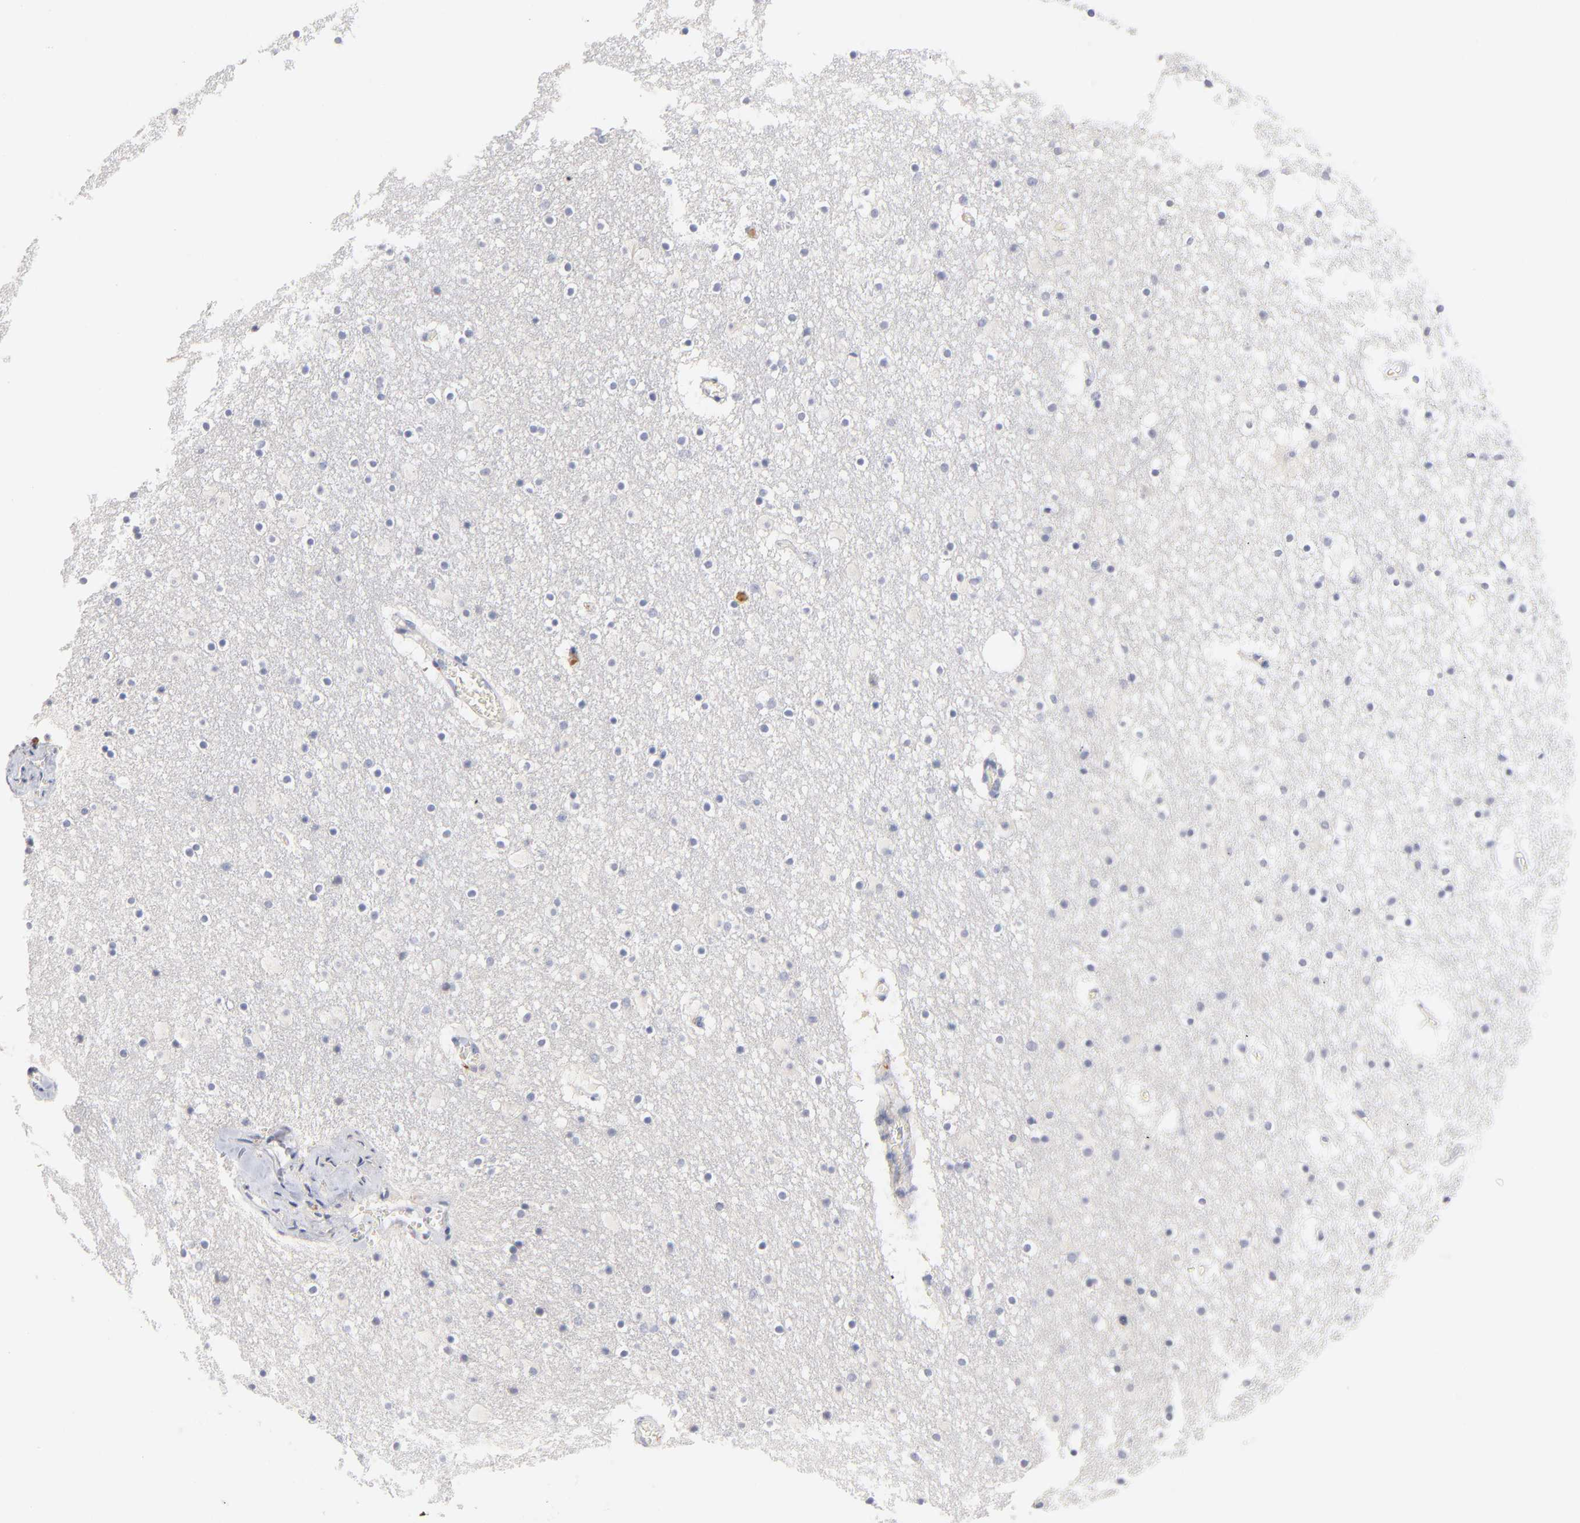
{"staining": {"intensity": "negative", "quantity": "none", "location": "none"}, "tissue": "caudate", "cell_type": "Glial cells", "image_type": "normal", "snomed": [{"axis": "morphology", "description": "Normal tissue, NOS"}, {"axis": "topography", "description": "Lateral ventricle wall"}], "caption": "An immunohistochemistry image of normal caudate is shown. There is no staining in glial cells of caudate.", "gene": "F12", "patient": {"sex": "male", "age": 45}}